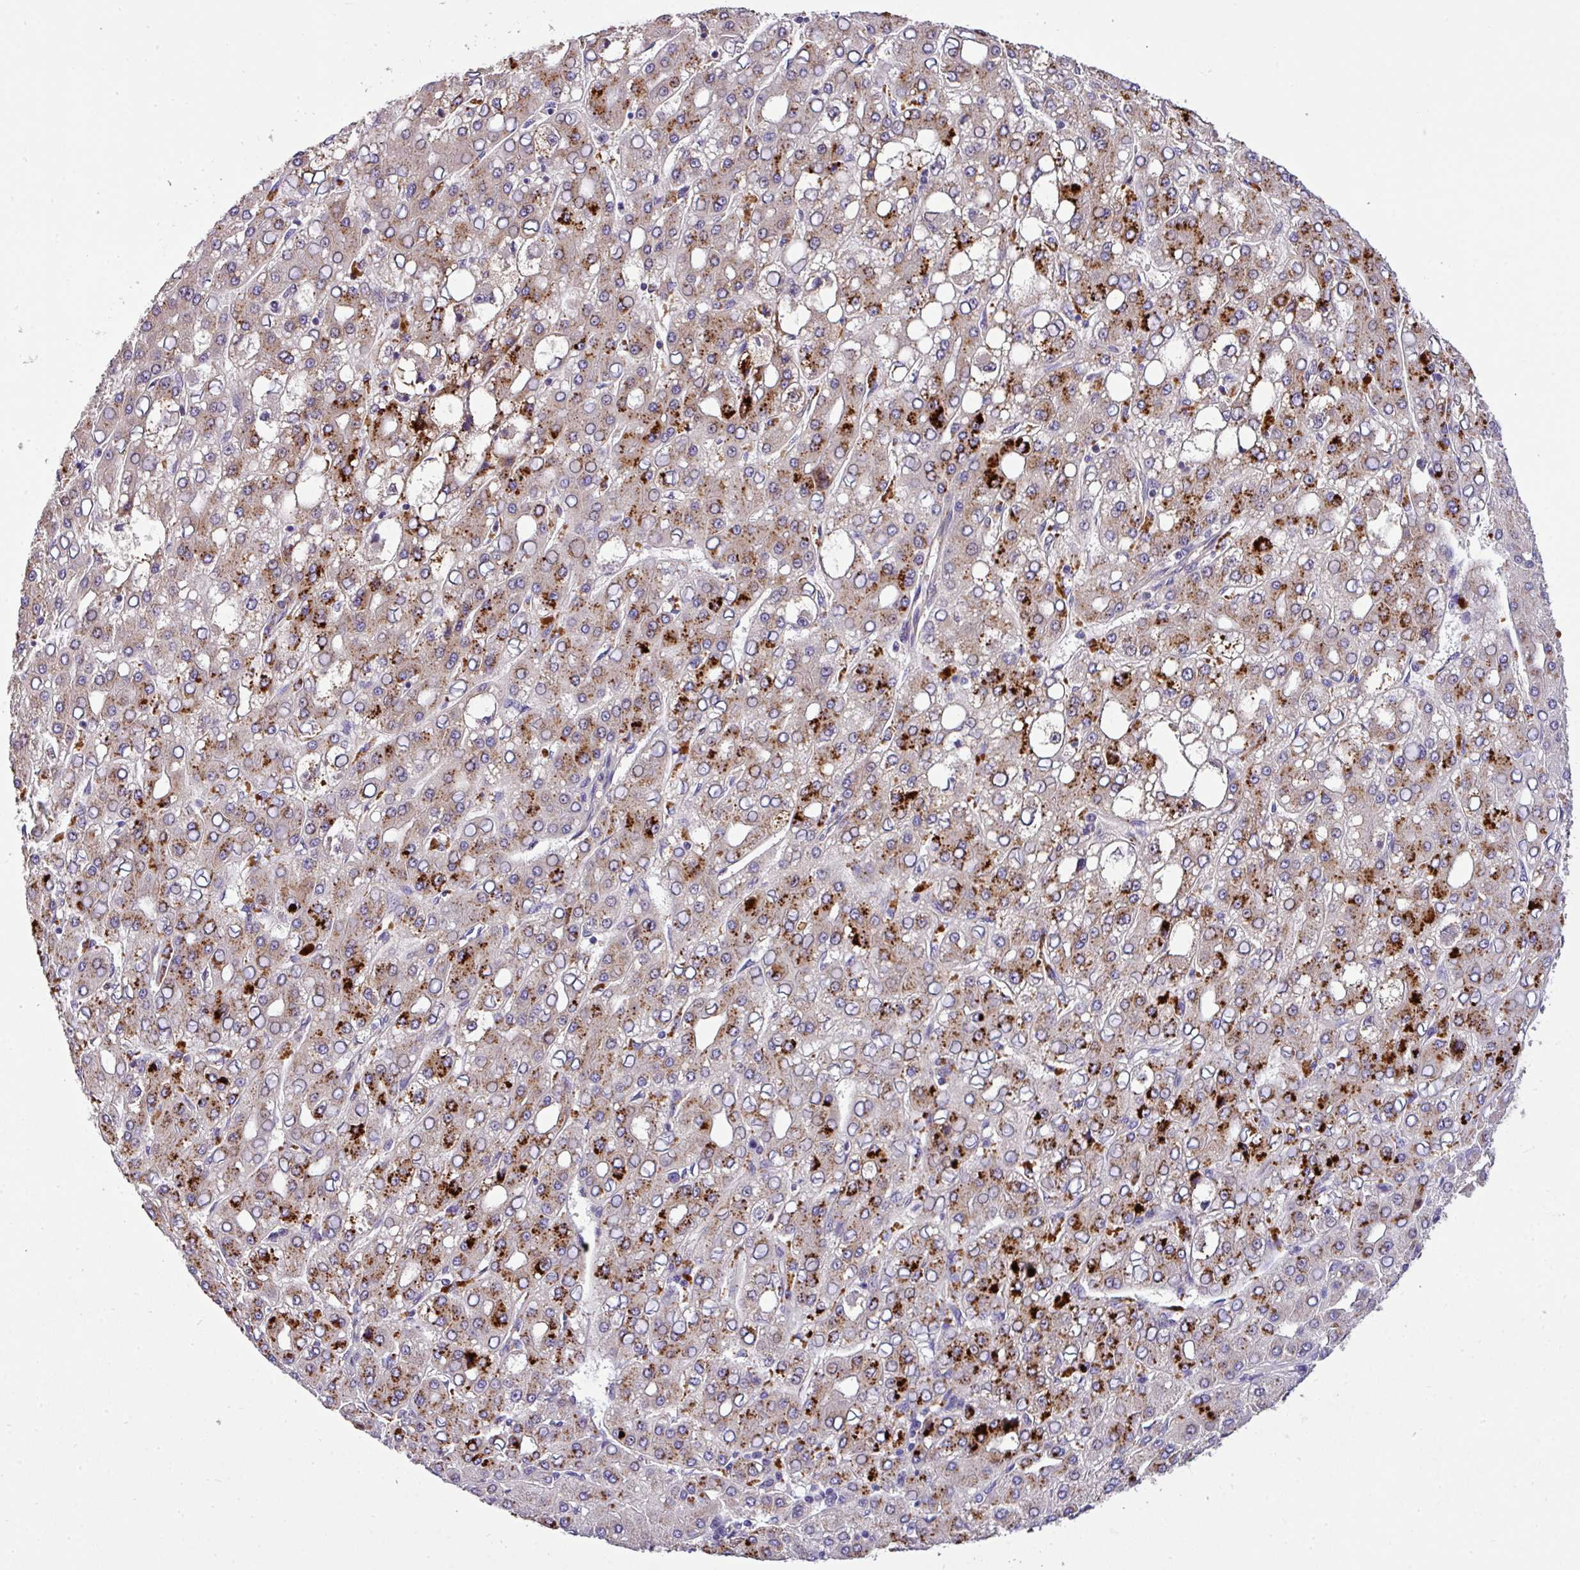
{"staining": {"intensity": "strong", "quantity": ">75%", "location": "cytoplasmic/membranous"}, "tissue": "liver cancer", "cell_type": "Tumor cells", "image_type": "cancer", "snomed": [{"axis": "morphology", "description": "Carcinoma, Hepatocellular, NOS"}, {"axis": "topography", "description": "Liver"}], "caption": "DAB immunohistochemical staining of liver cancer (hepatocellular carcinoma) demonstrates strong cytoplasmic/membranous protein positivity in about >75% of tumor cells.", "gene": "ANXA2R", "patient": {"sex": "male", "age": 65}}